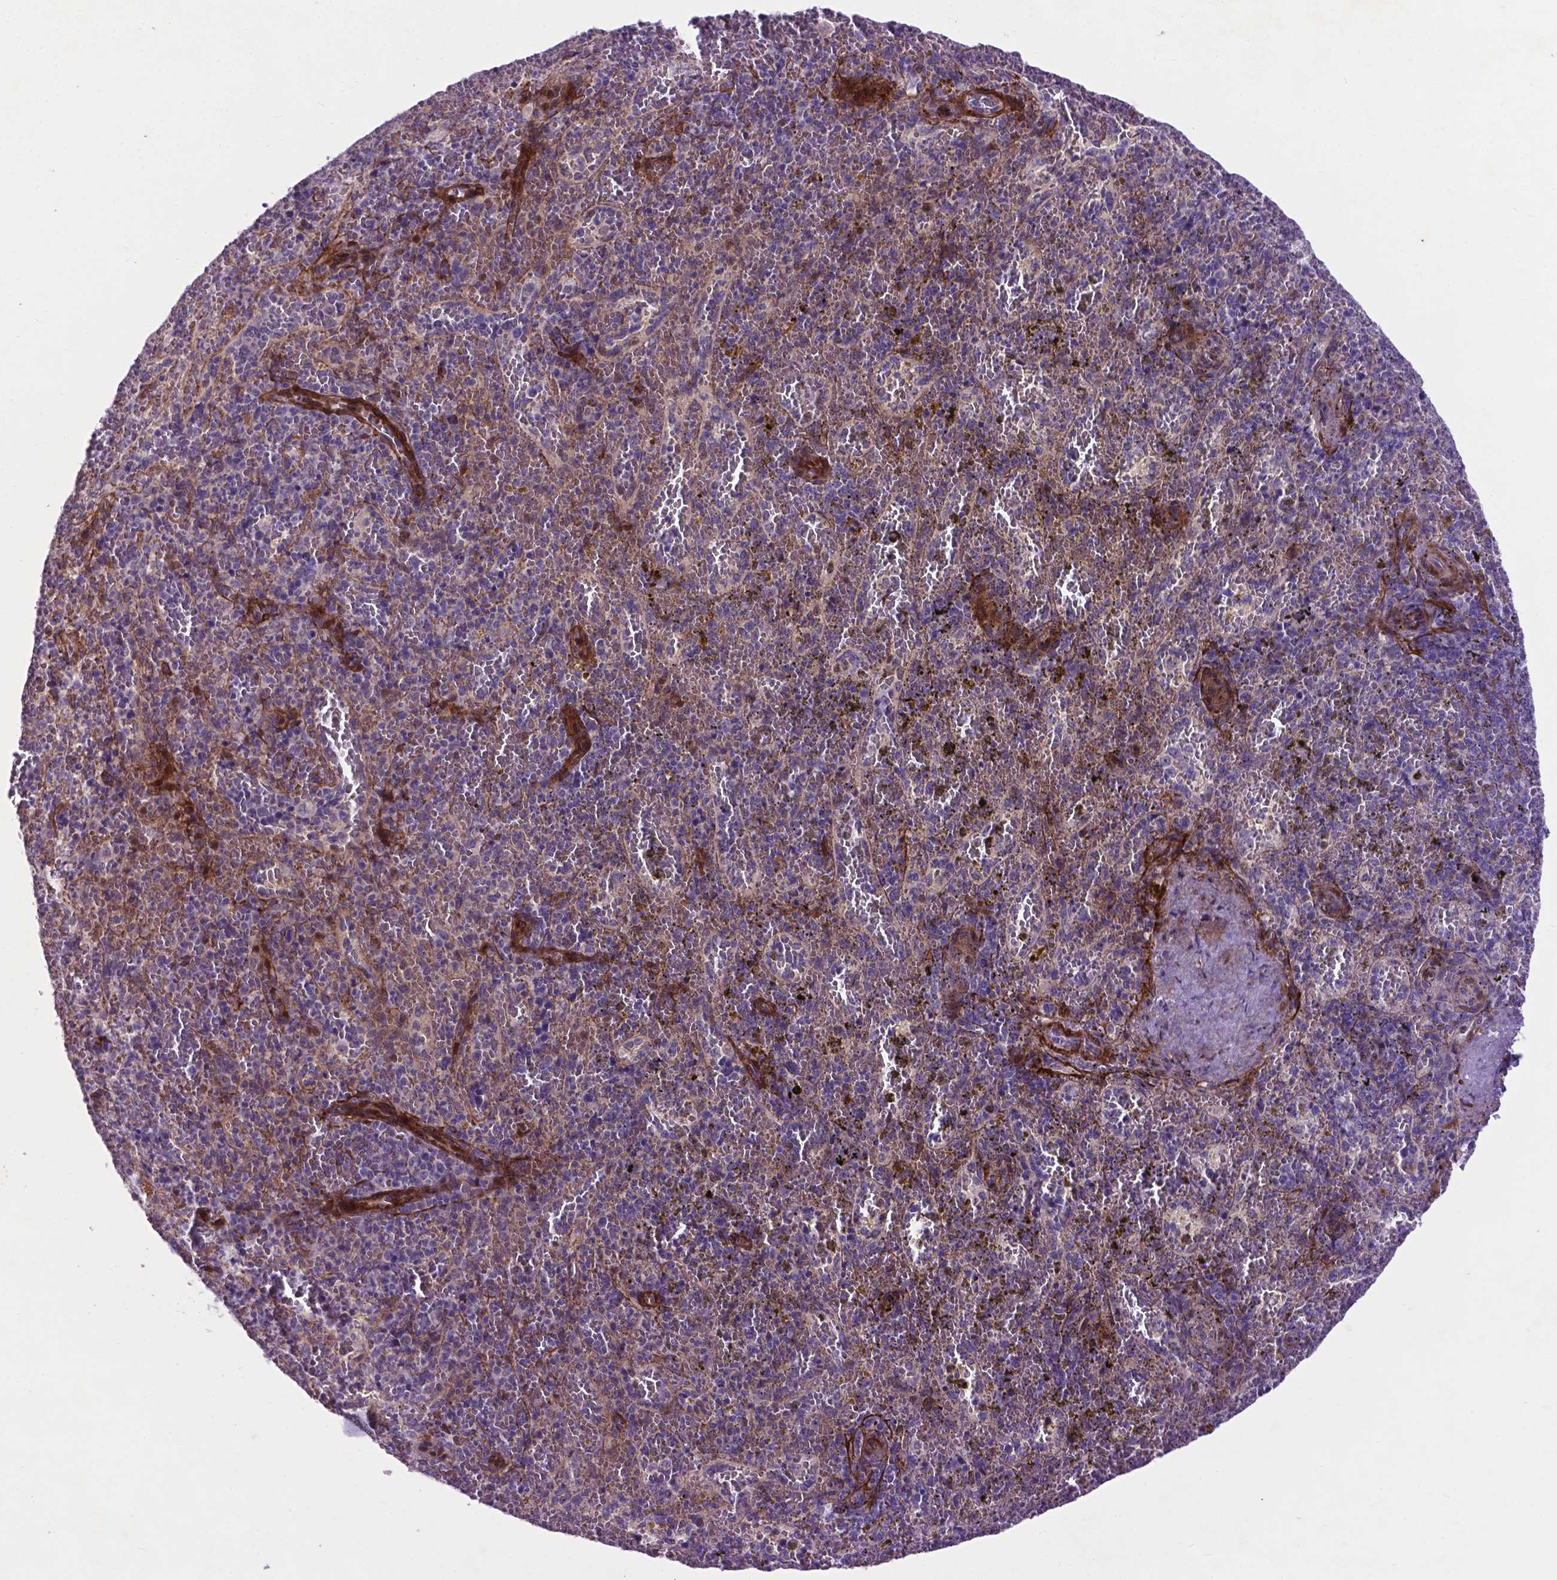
{"staining": {"intensity": "negative", "quantity": "none", "location": "none"}, "tissue": "spleen", "cell_type": "Cells in red pulp", "image_type": "normal", "snomed": [{"axis": "morphology", "description": "Normal tissue, NOS"}, {"axis": "topography", "description": "Spleen"}], "caption": "This micrograph is of normal spleen stained with IHC to label a protein in brown with the nuclei are counter-stained blue. There is no expression in cells in red pulp.", "gene": "PFKFB4", "patient": {"sex": "female", "age": 50}}